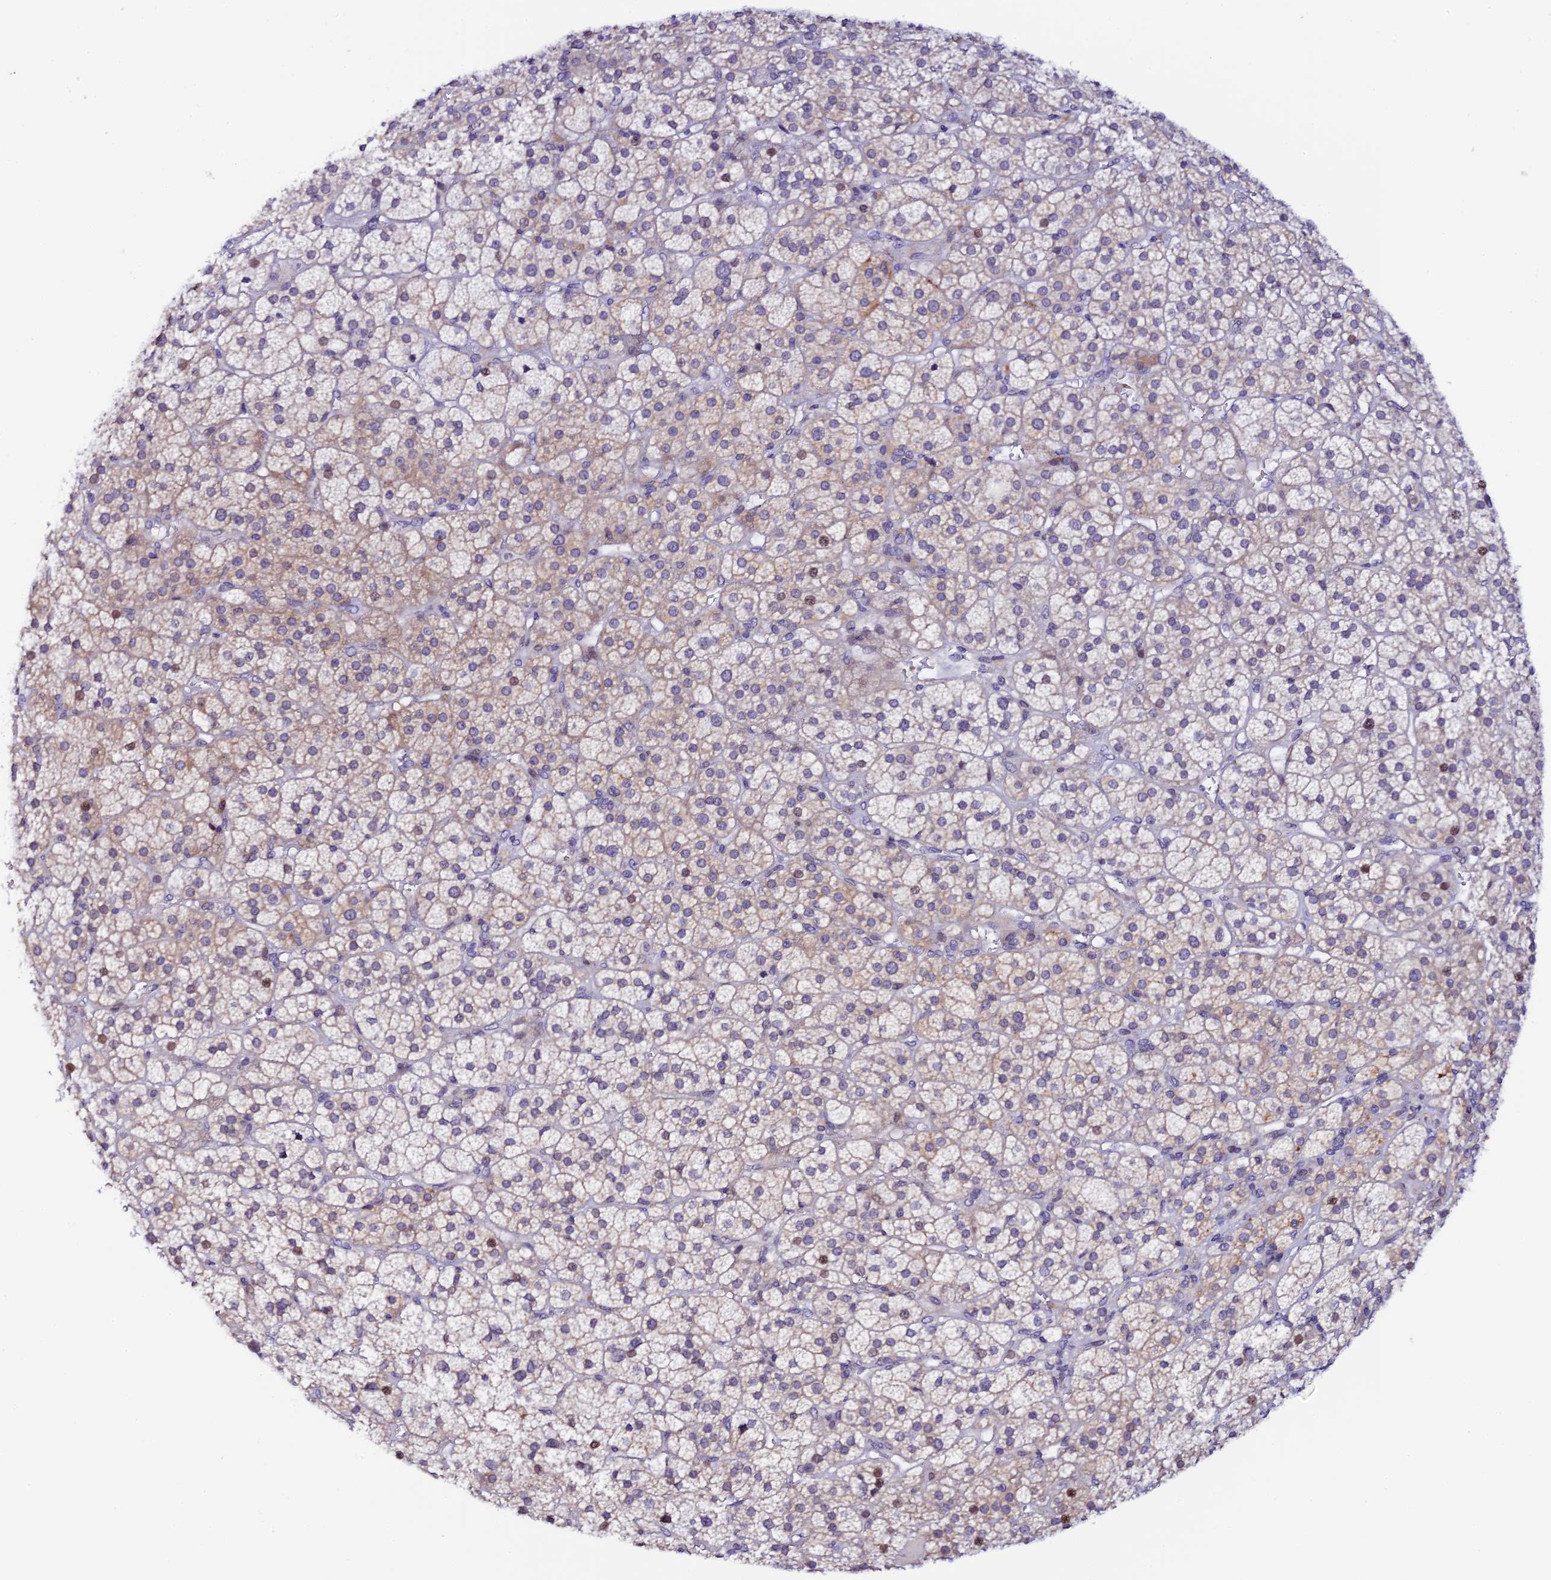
{"staining": {"intensity": "weak", "quantity": "<25%", "location": "cytoplasmic/membranous,nuclear"}, "tissue": "adrenal gland", "cell_type": "Glandular cells", "image_type": "normal", "snomed": [{"axis": "morphology", "description": "Normal tissue, NOS"}, {"axis": "topography", "description": "Adrenal gland"}], "caption": "Glandular cells show no significant positivity in benign adrenal gland. (Stains: DAB IHC with hematoxylin counter stain, Microscopy: brightfield microscopy at high magnification).", "gene": "RASGEF1B", "patient": {"sex": "female", "age": 70}}